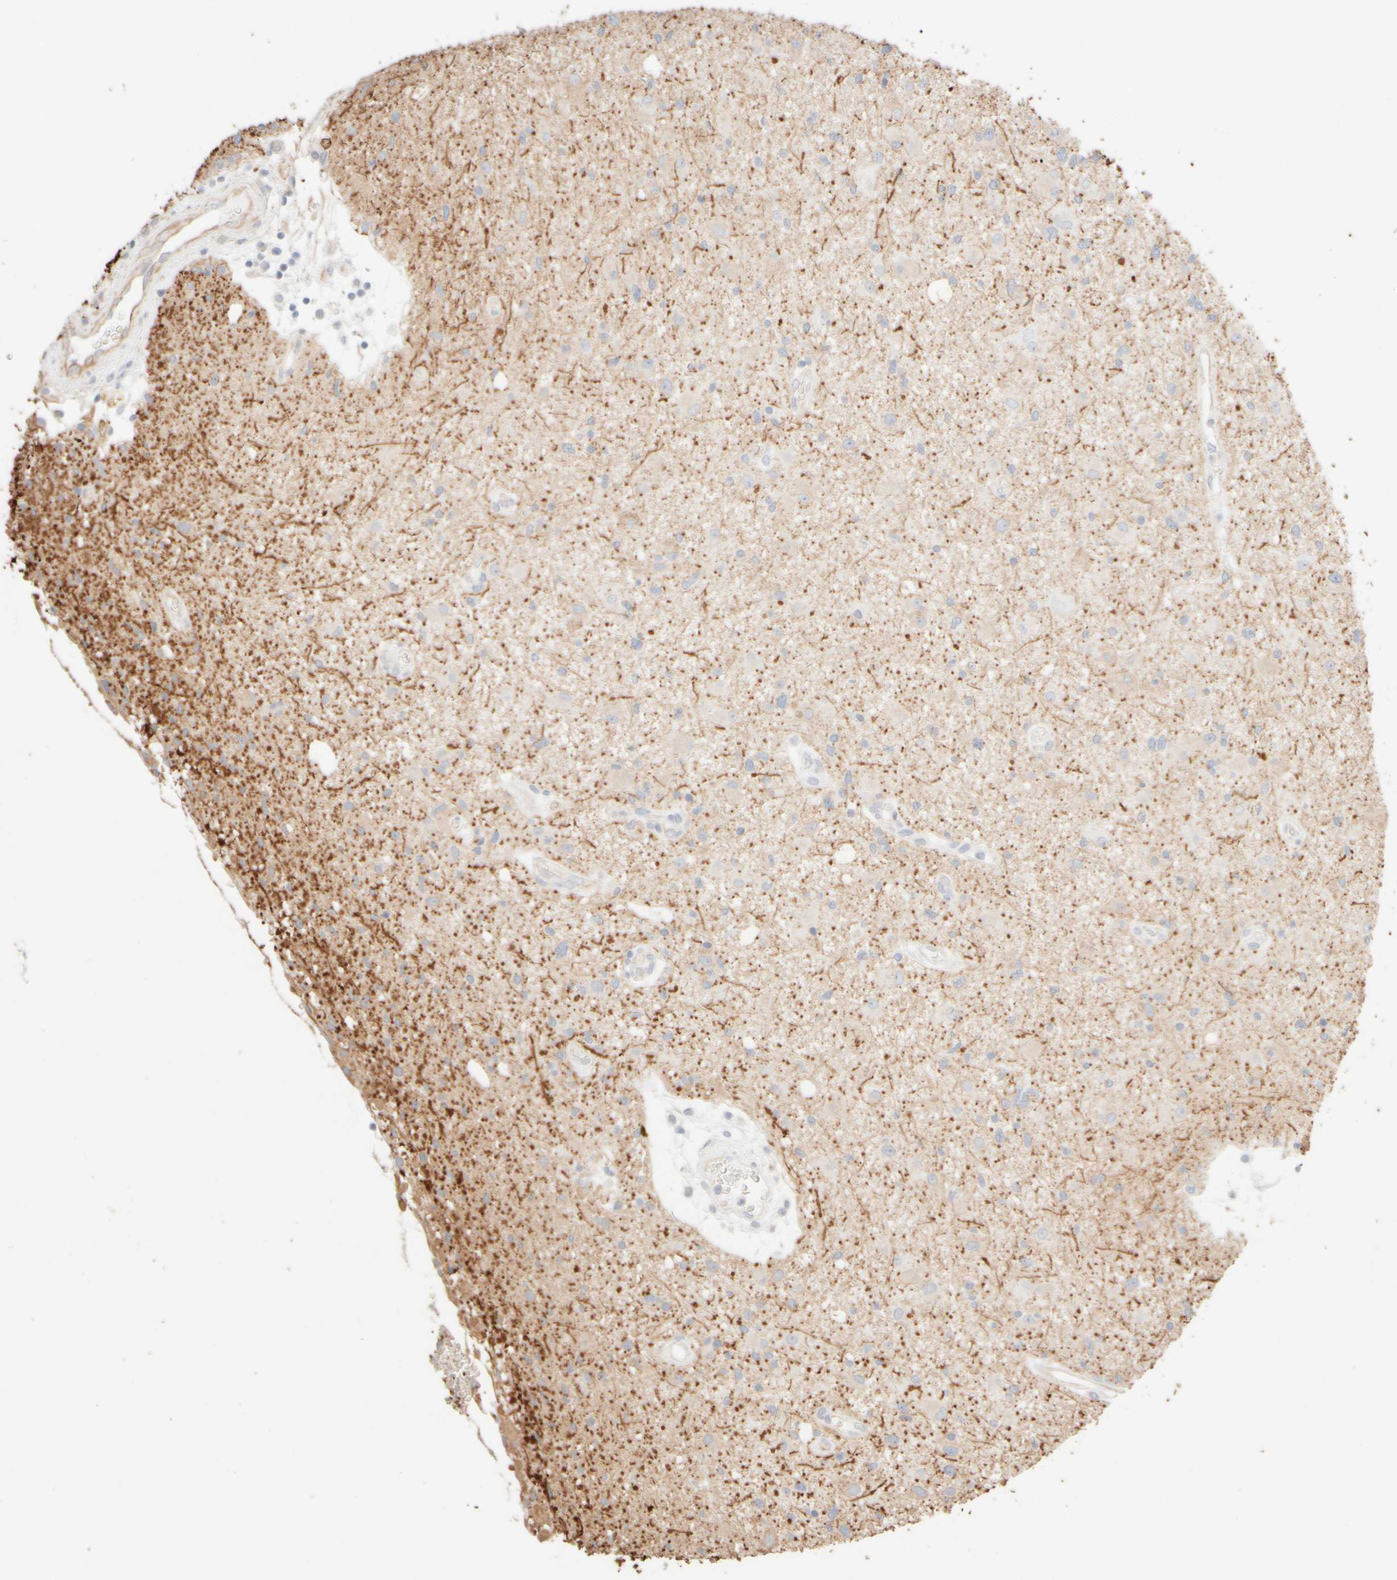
{"staining": {"intensity": "negative", "quantity": "none", "location": "none"}, "tissue": "glioma", "cell_type": "Tumor cells", "image_type": "cancer", "snomed": [{"axis": "morphology", "description": "Glioma, malignant, High grade"}, {"axis": "topography", "description": "Brain"}], "caption": "Histopathology image shows no significant protein positivity in tumor cells of high-grade glioma (malignant).", "gene": "KRT15", "patient": {"sex": "male", "age": 33}}